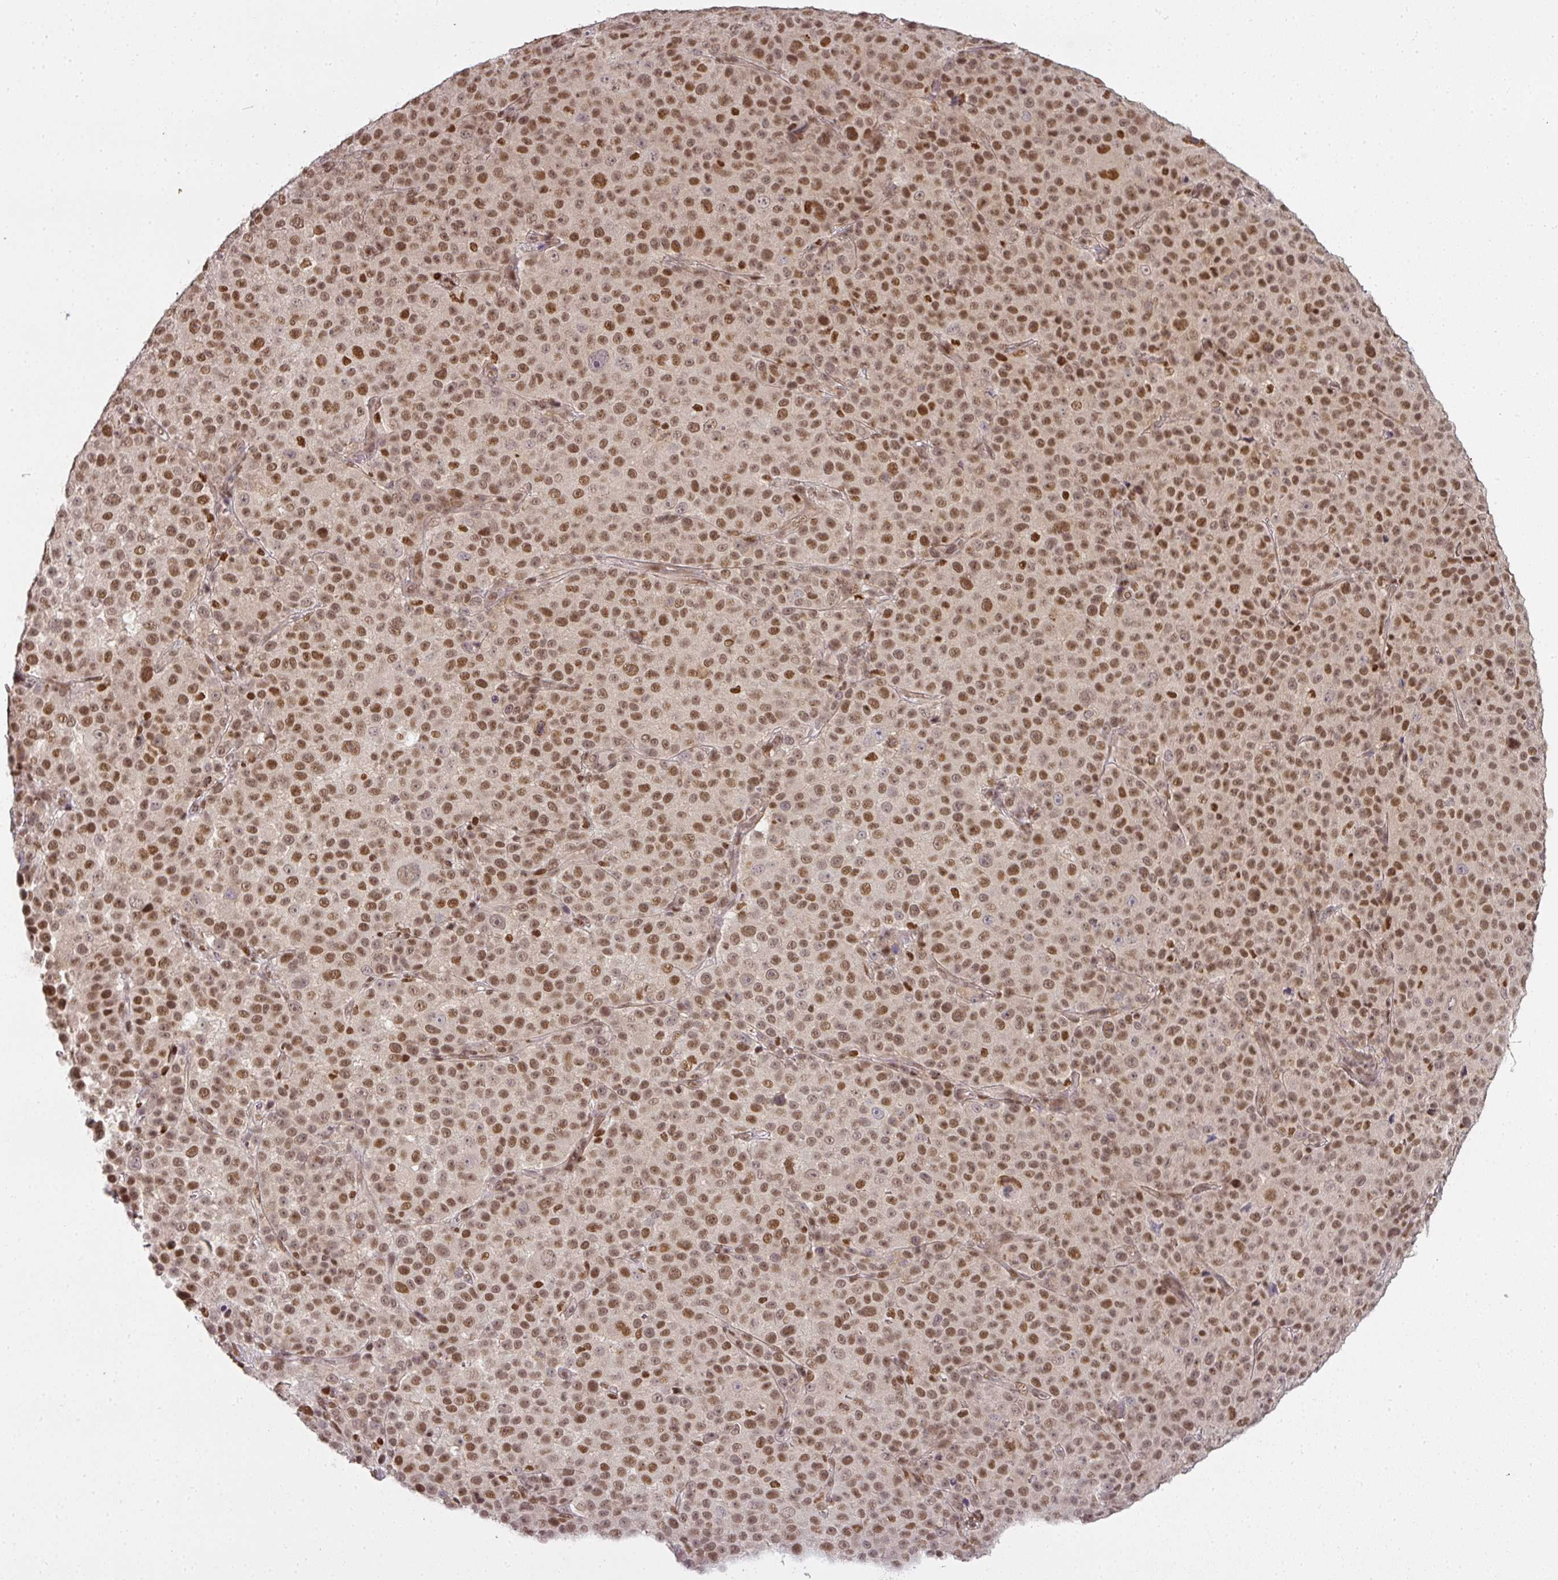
{"staining": {"intensity": "moderate", "quantity": ">75%", "location": "nuclear"}, "tissue": "melanoma", "cell_type": "Tumor cells", "image_type": "cancer", "snomed": [{"axis": "morphology", "description": "Malignant melanoma, Metastatic site"}, {"axis": "topography", "description": "Skin"}, {"axis": "topography", "description": "Lymph node"}], "caption": "Melanoma stained with a protein marker reveals moderate staining in tumor cells.", "gene": "GPRIN2", "patient": {"sex": "male", "age": 66}}